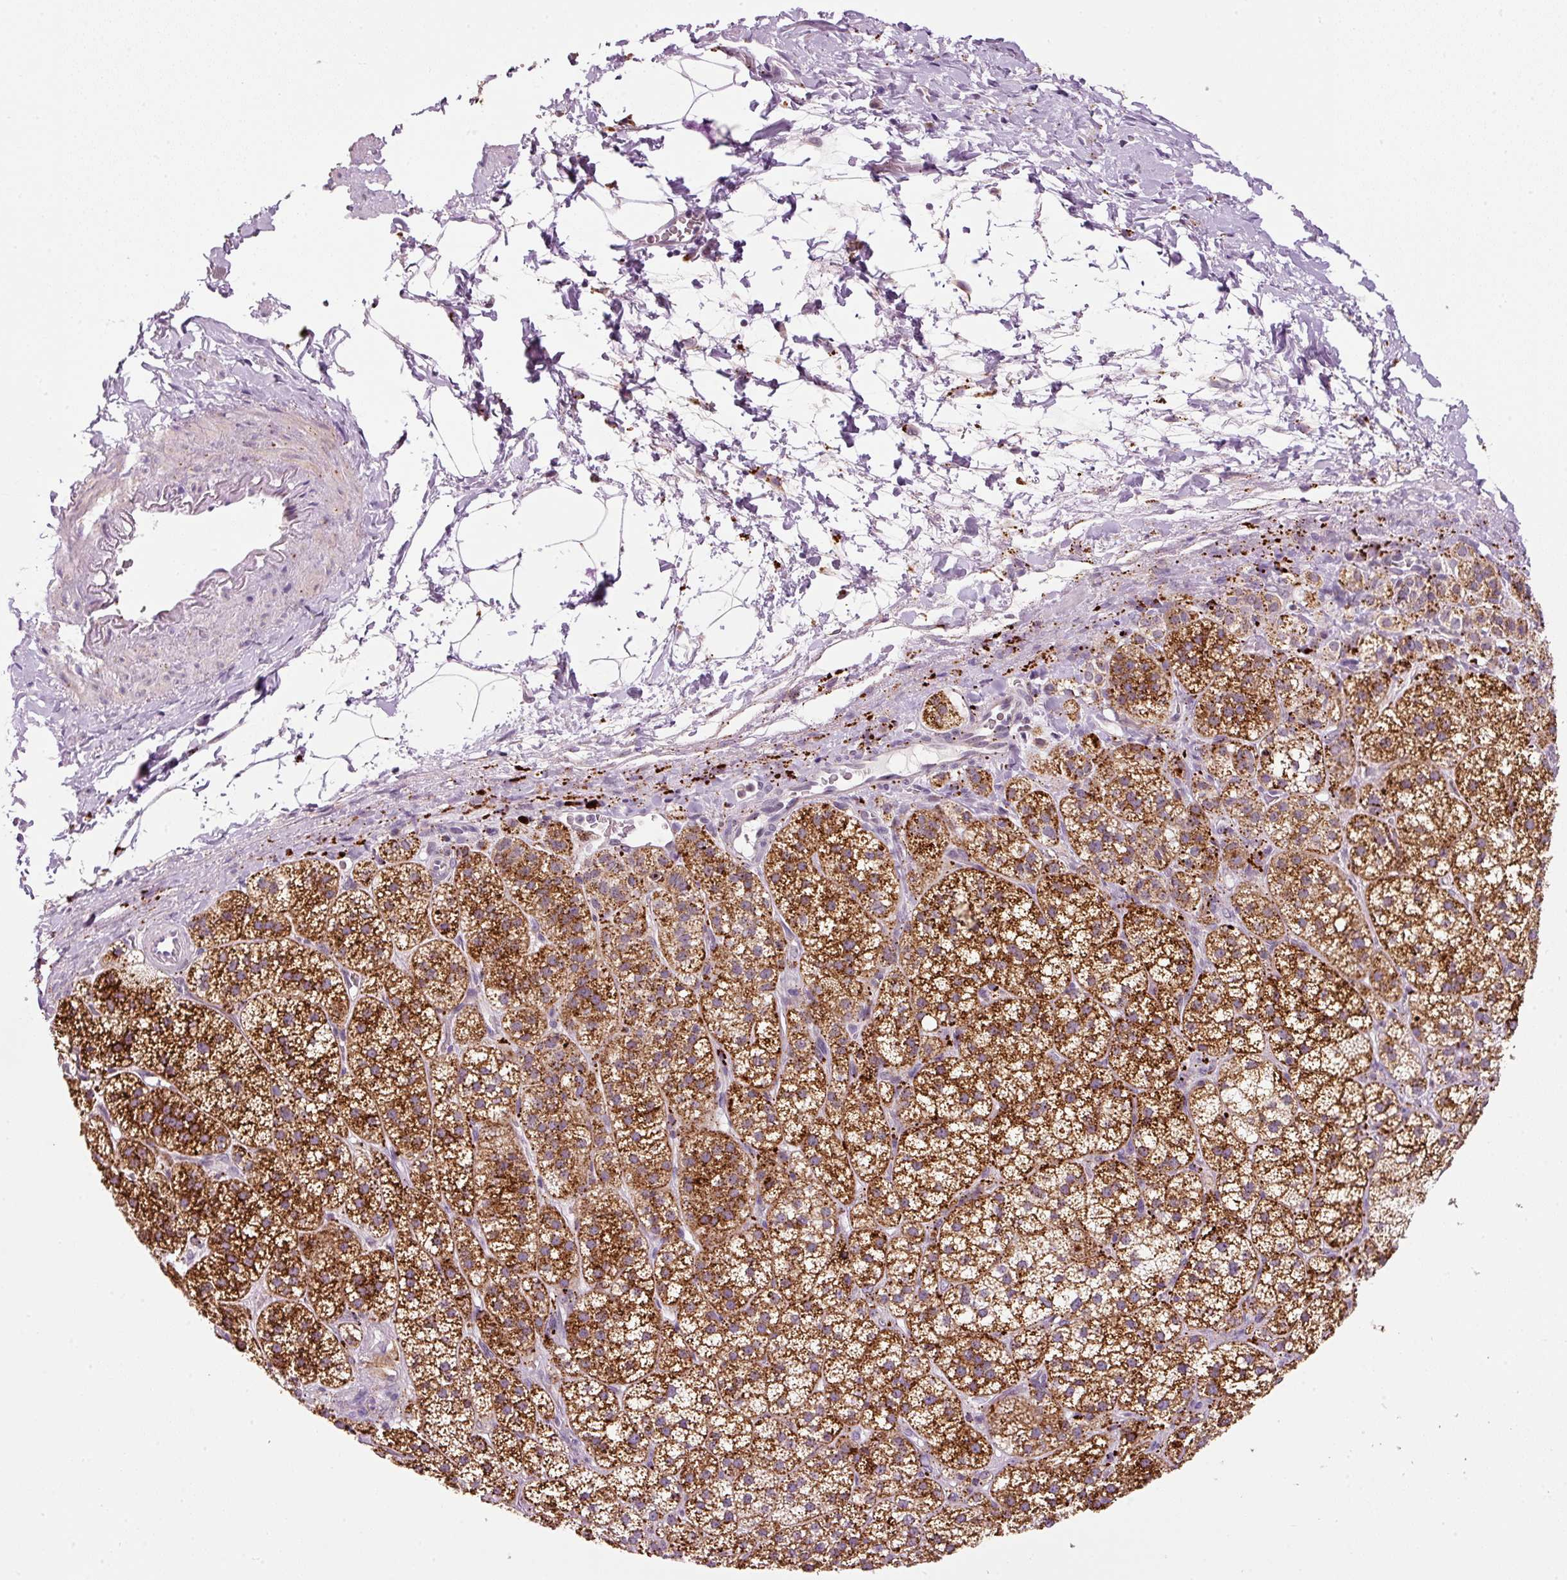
{"staining": {"intensity": "strong", "quantity": ">75%", "location": "cytoplasmic/membranous"}, "tissue": "adrenal gland", "cell_type": "Glandular cells", "image_type": "normal", "snomed": [{"axis": "morphology", "description": "Normal tissue, NOS"}, {"axis": "topography", "description": "Adrenal gland"}], "caption": "This histopathology image demonstrates immunohistochemistry staining of normal adrenal gland, with high strong cytoplasmic/membranous positivity in approximately >75% of glandular cells.", "gene": "ZNF639", "patient": {"sex": "female", "age": 60}}